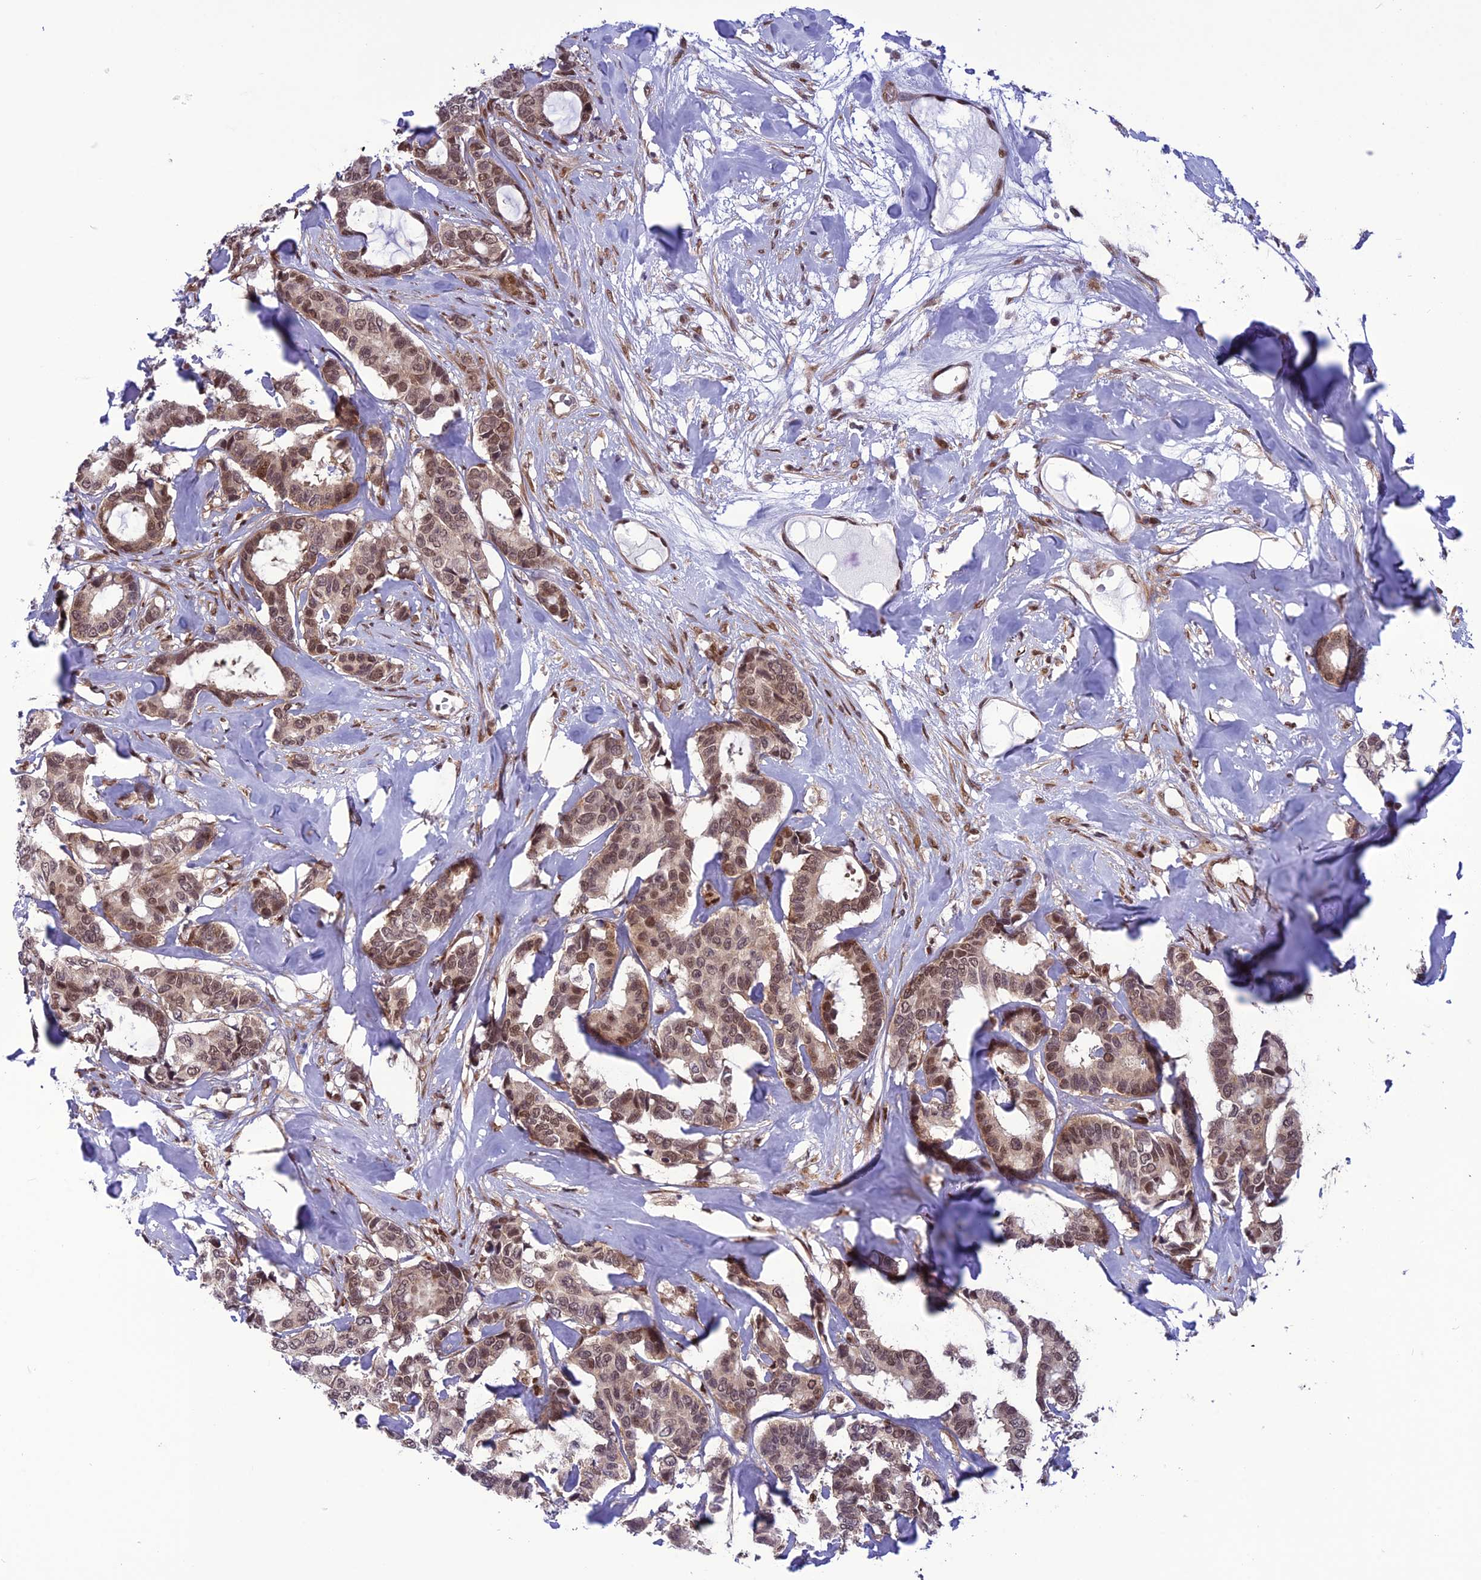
{"staining": {"intensity": "moderate", "quantity": ">75%", "location": "nuclear"}, "tissue": "breast cancer", "cell_type": "Tumor cells", "image_type": "cancer", "snomed": [{"axis": "morphology", "description": "Duct carcinoma"}, {"axis": "topography", "description": "Breast"}], "caption": "High-magnification brightfield microscopy of invasive ductal carcinoma (breast) stained with DAB (brown) and counterstained with hematoxylin (blue). tumor cells exhibit moderate nuclear expression is present in about>75% of cells. (DAB (3,3'-diaminobenzidine) = brown stain, brightfield microscopy at high magnification).", "gene": "RTRAF", "patient": {"sex": "female", "age": 87}}